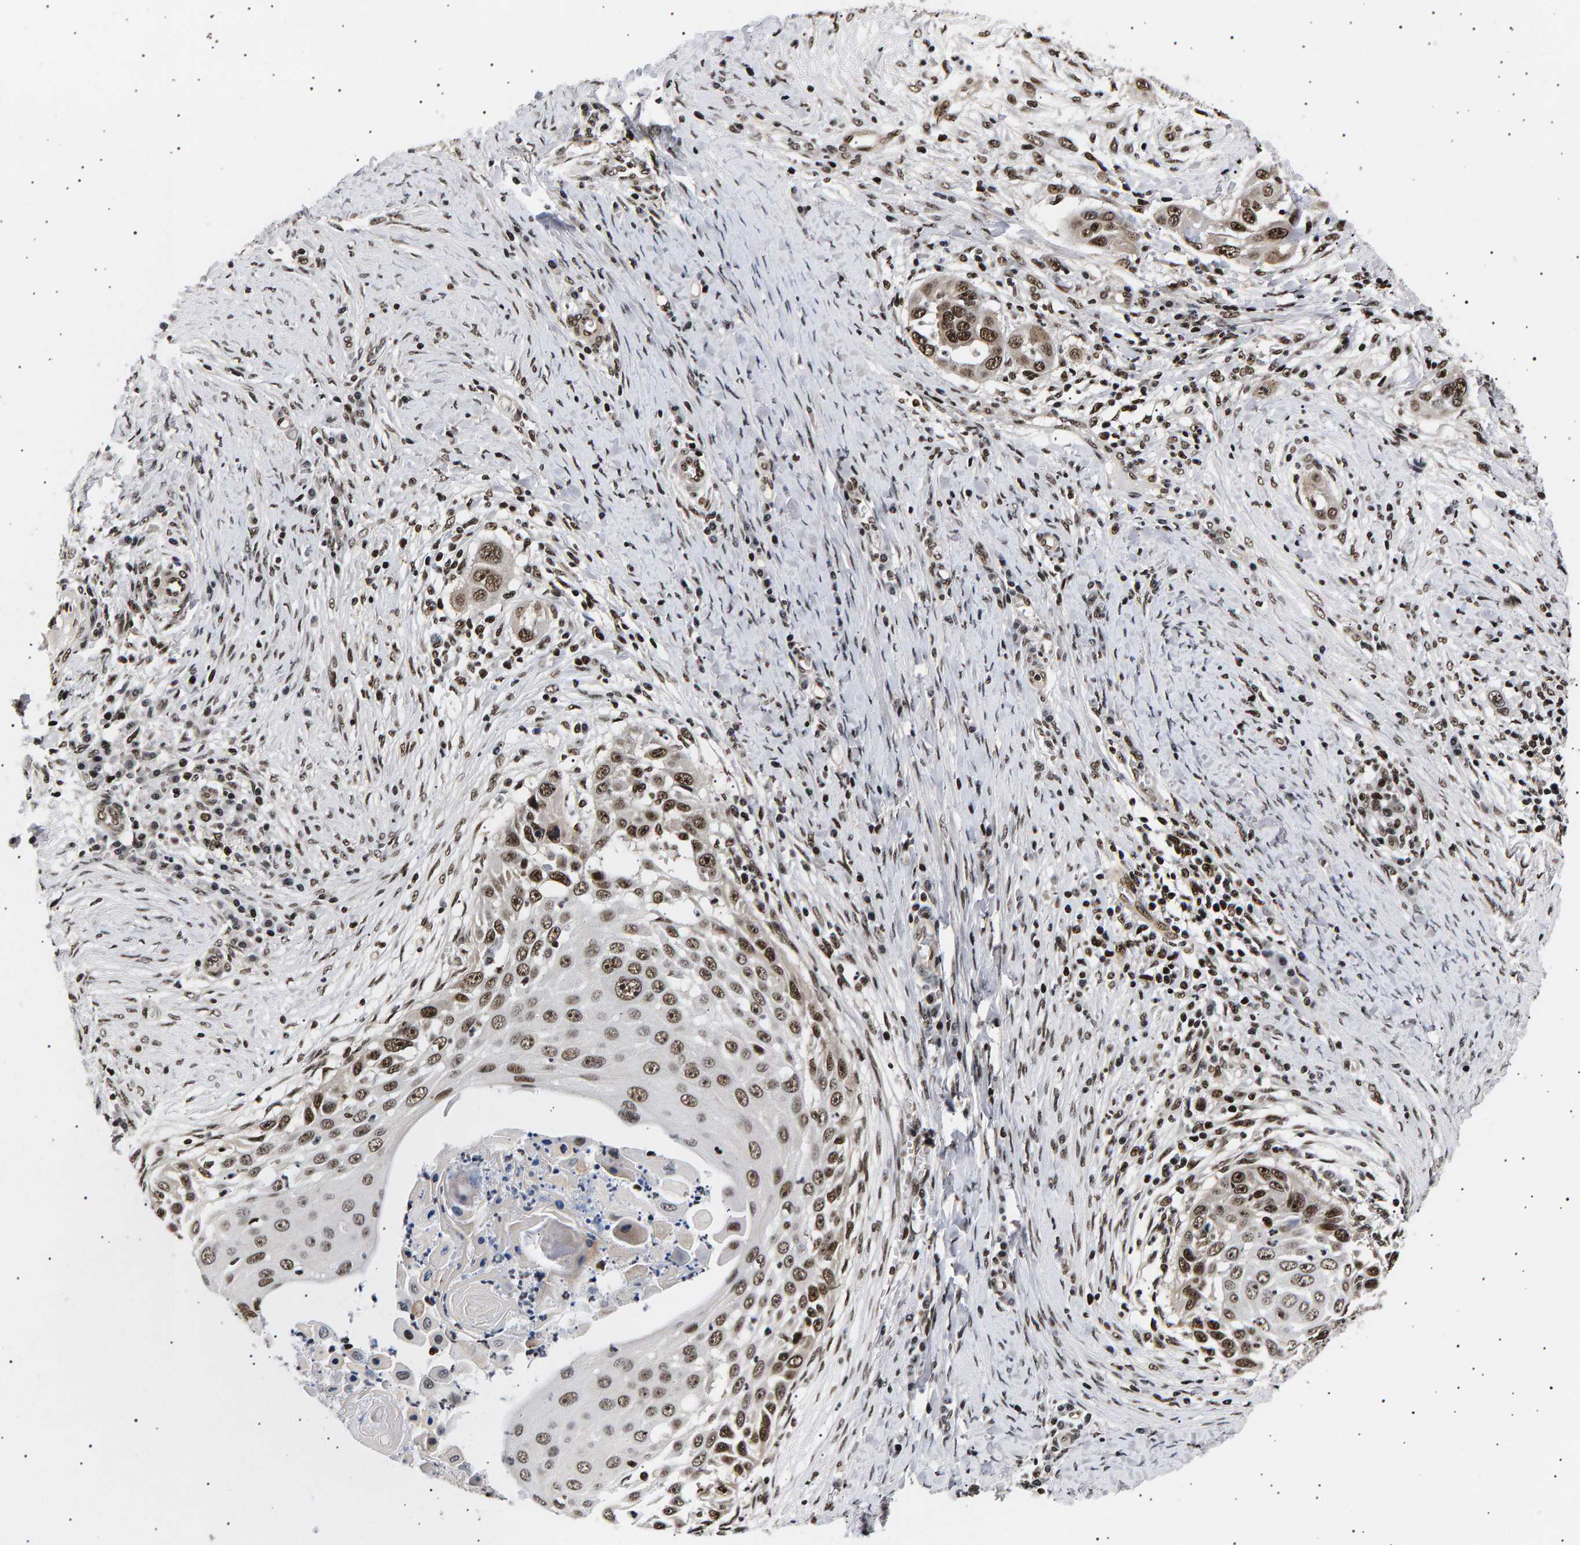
{"staining": {"intensity": "strong", "quantity": ">75%", "location": "nuclear"}, "tissue": "skin cancer", "cell_type": "Tumor cells", "image_type": "cancer", "snomed": [{"axis": "morphology", "description": "Squamous cell carcinoma, NOS"}, {"axis": "topography", "description": "Skin"}], "caption": "Immunohistochemistry staining of skin cancer (squamous cell carcinoma), which shows high levels of strong nuclear staining in approximately >75% of tumor cells indicating strong nuclear protein staining. The staining was performed using DAB (3,3'-diaminobenzidine) (brown) for protein detection and nuclei were counterstained in hematoxylin (blue).", "gene": "ANKRD40", "patient": {"sex": "female", "age": 44}}